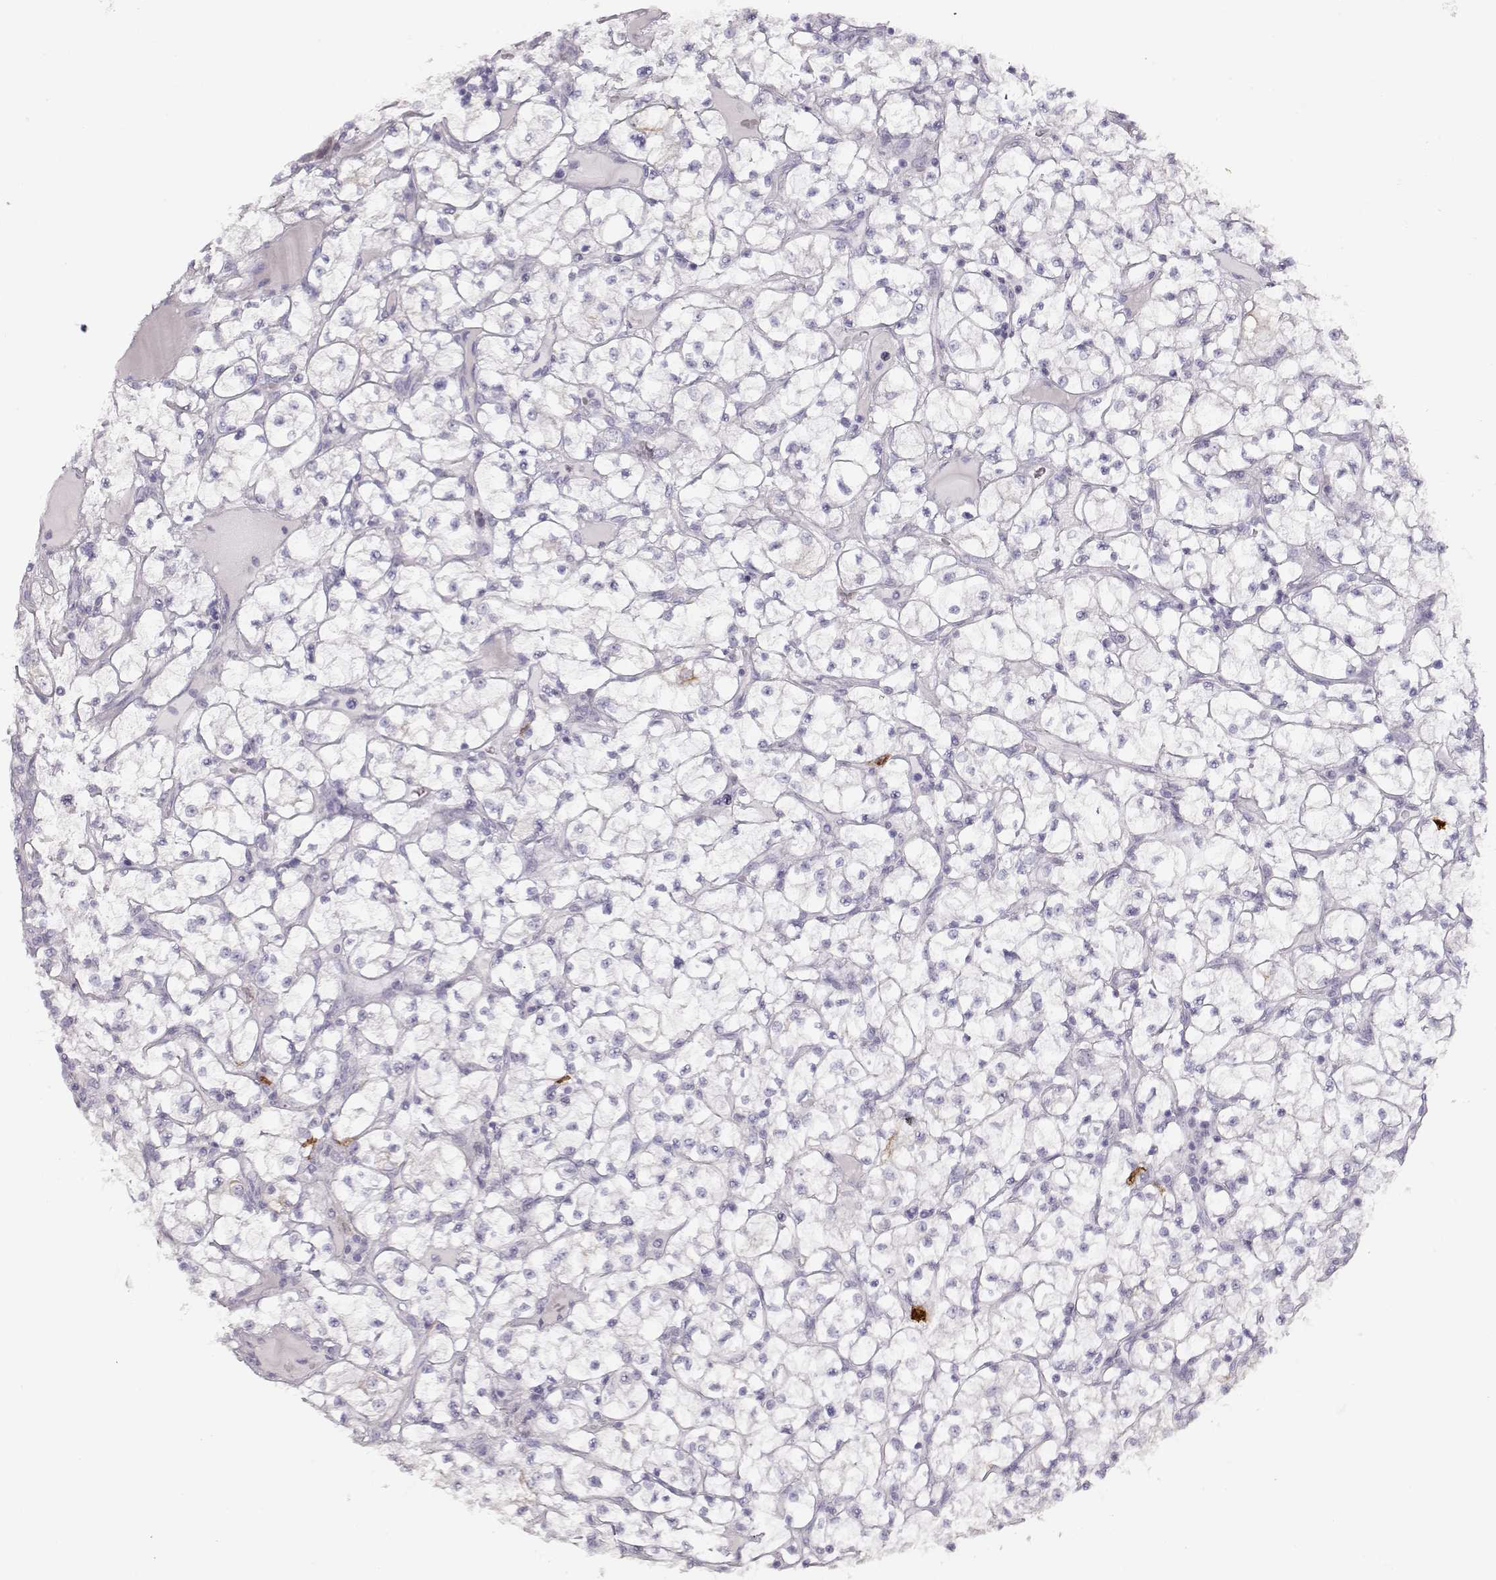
{"staining": {"intensity": "negative", "quantity": "none", "location": "none"}, "tissue": "renal cancer", "cell_type": "Tumor cells", "image_type": "cancer", "snomed": [{"axis": "morphology", "description": "Adenocarcinoma, NOS"}, {"axis": "topography", "description": "Kidney"}], "caption": "IHC micrograph of neoplastic tissue: renal cancer stained with DAB (3,3'-diaminobenzidine) exhibits no significant protein positivity in tumor cells. (DAB (3,3'-diaminobenzidine) IHC with hematoxylin counter stain).", "gene": "S100B", "patient": {"sex": "female", "age": 64}}